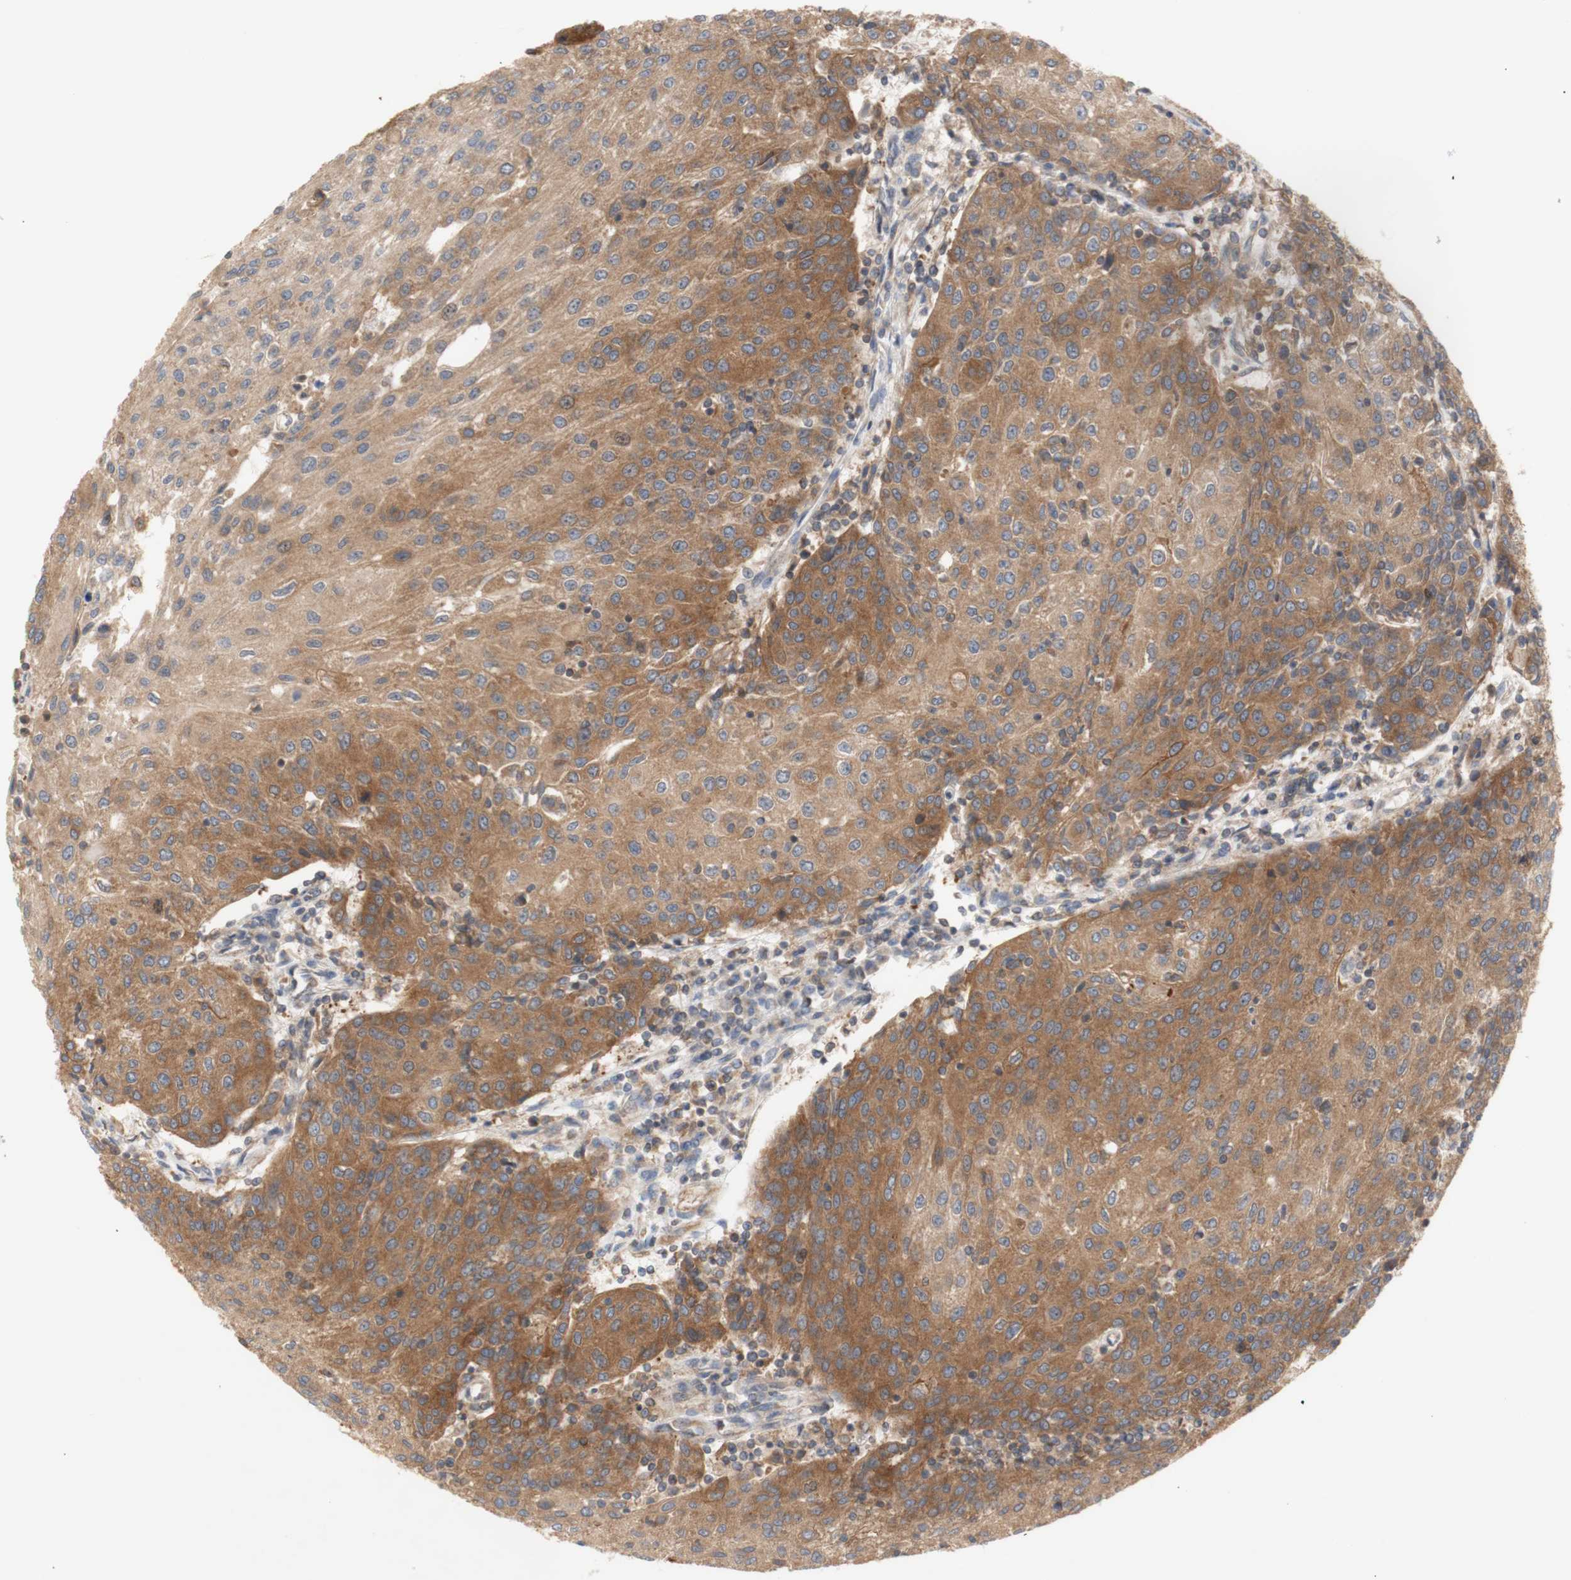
{"staining": {"intensity": "moderate", "quantity": ">75%", "location": "cytoplasmic/membranous"}, "tissue": "urothelial cancer", "cell_type": "Tumor cells", "image_type": "cancer", "snomed": [{"axis": "morphology", "description": "Urothelial carcinoma, High grade"}, {"axis": "topography", "description": "Urinary bladder"}], "caption": "Immunohistochemical staining of urothelial cancer shows moderate cytoplasmic/membranous protein staining in approximately >75% of tumor cells.", "gene": "IKBKG", "patient": {"sex": "female", "age": 85}}